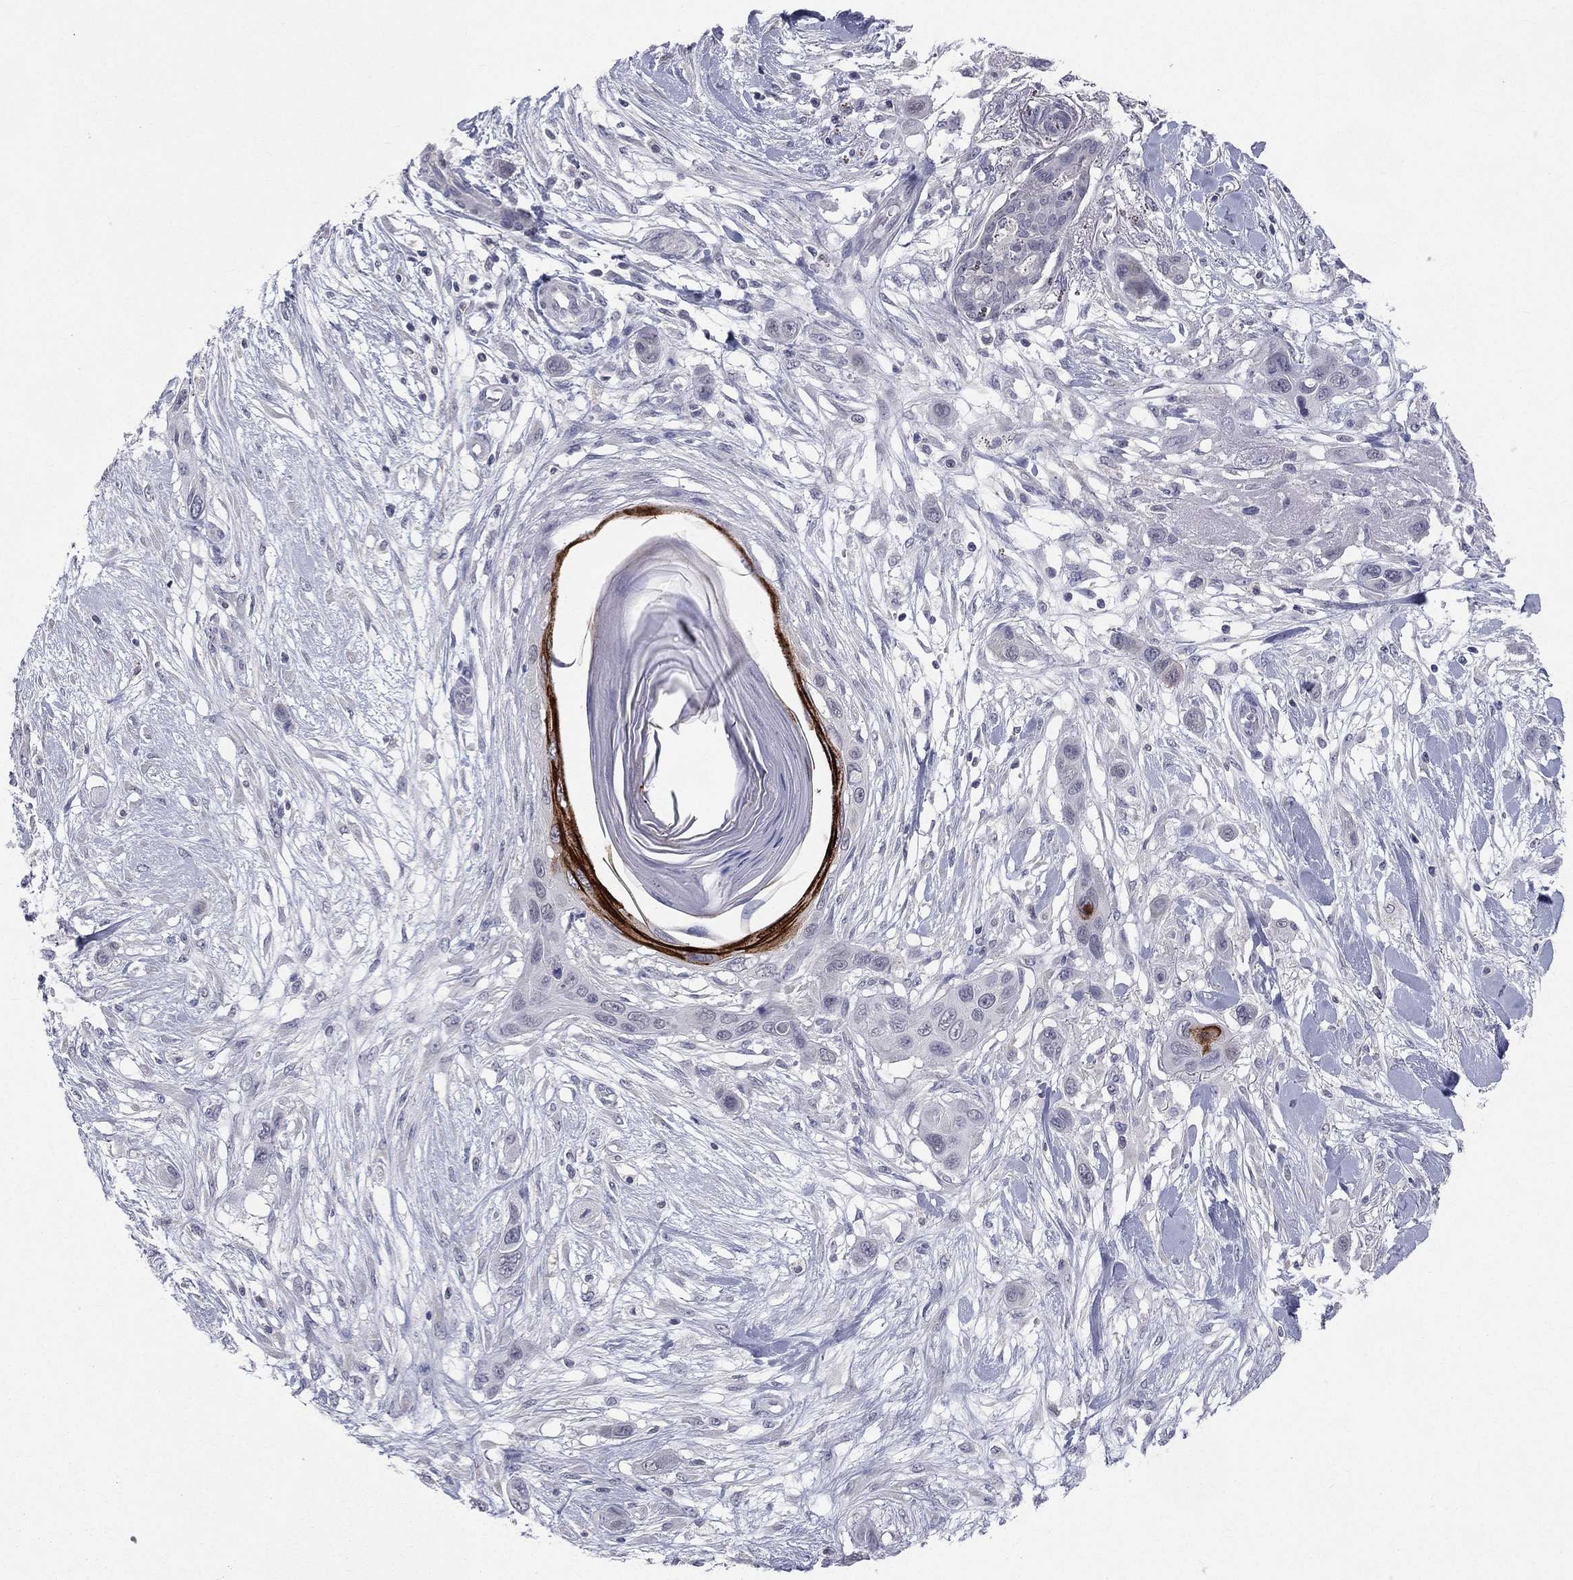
{"staining": {"intensity": "negative", "quantity": "none", "location": "none"}, "tissue": "skin cancer", "cell_type": "Tumor cells", "image_type": "cancer", "snomed": [{"axis": "morphology", "description": "Squamous cell carcinoma, NOS"}, {"axis": "topography", "description": "Skin"}], "caption": "High magnification brightfield microscopy of skin squamous cell carcinoma stained with DAB (brown) and counterstained with hematoxylin (blue): tumor cells show no significant expression.", "gene": "DMKN", "patient": {"sex": "male", "age": 79}}